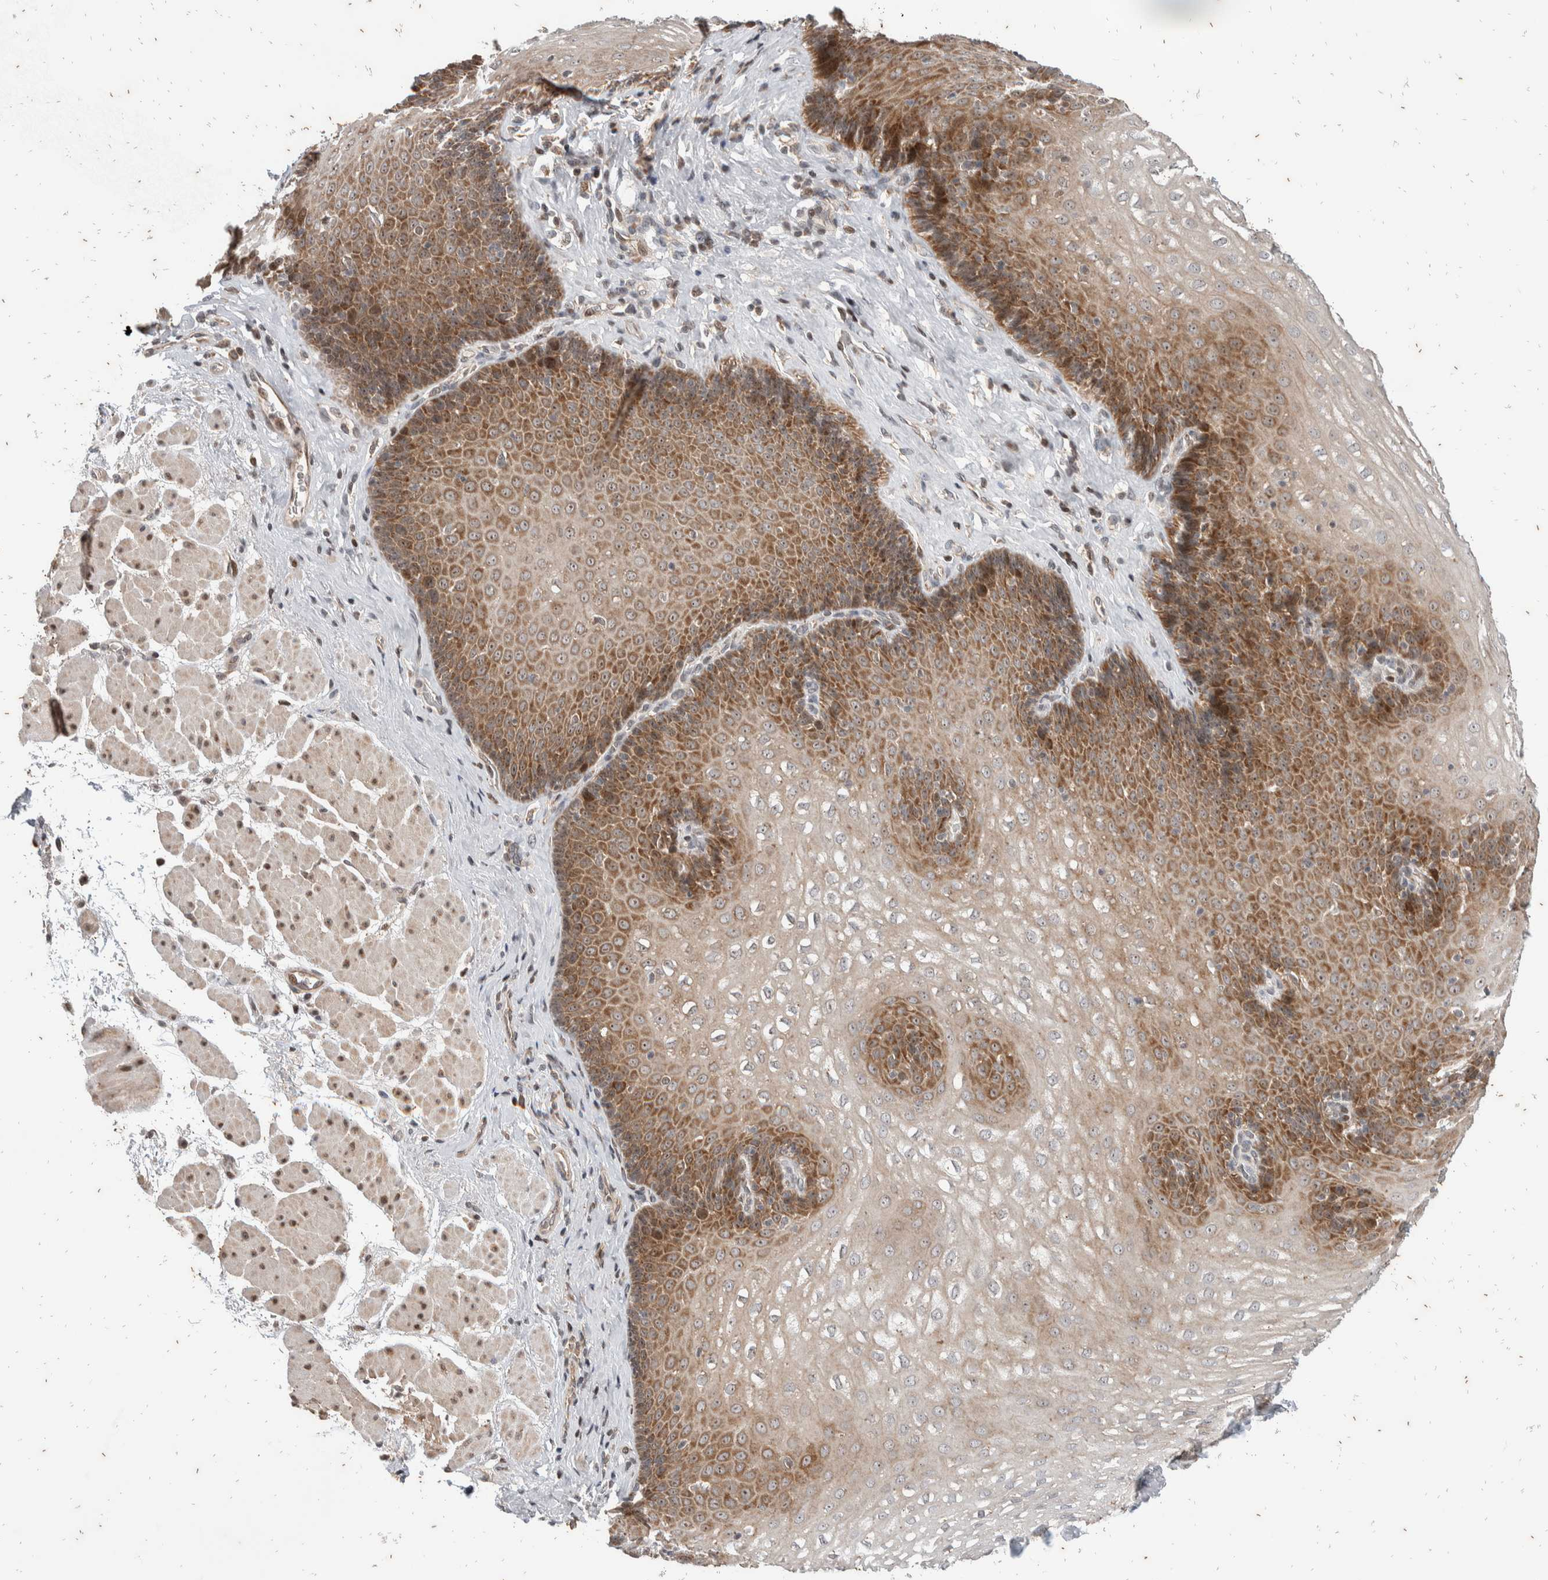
{"staining": {"intensity": "moderate", "quantity": "25%-75%", "location": "cytoplasmic/membranous"}, "tissue": "esophagus", "cell_type": "Squamous epithelial cells", "image_type": "normal", "snomed": [{"axis": "morphology", "description": "Normal tissue, NOS"}, {"axis": "topography", "description": "Esophagus"}], "caption": "Immunohistochemistry (IHC) of benign human esophagus exhibits medium levels of moderate cytoplasmic/membranous expression in about 25%-75% of squamous epithelial cells.", "gene": "ATXN7L1", "patient": {"sex": "female", "age": 66}}